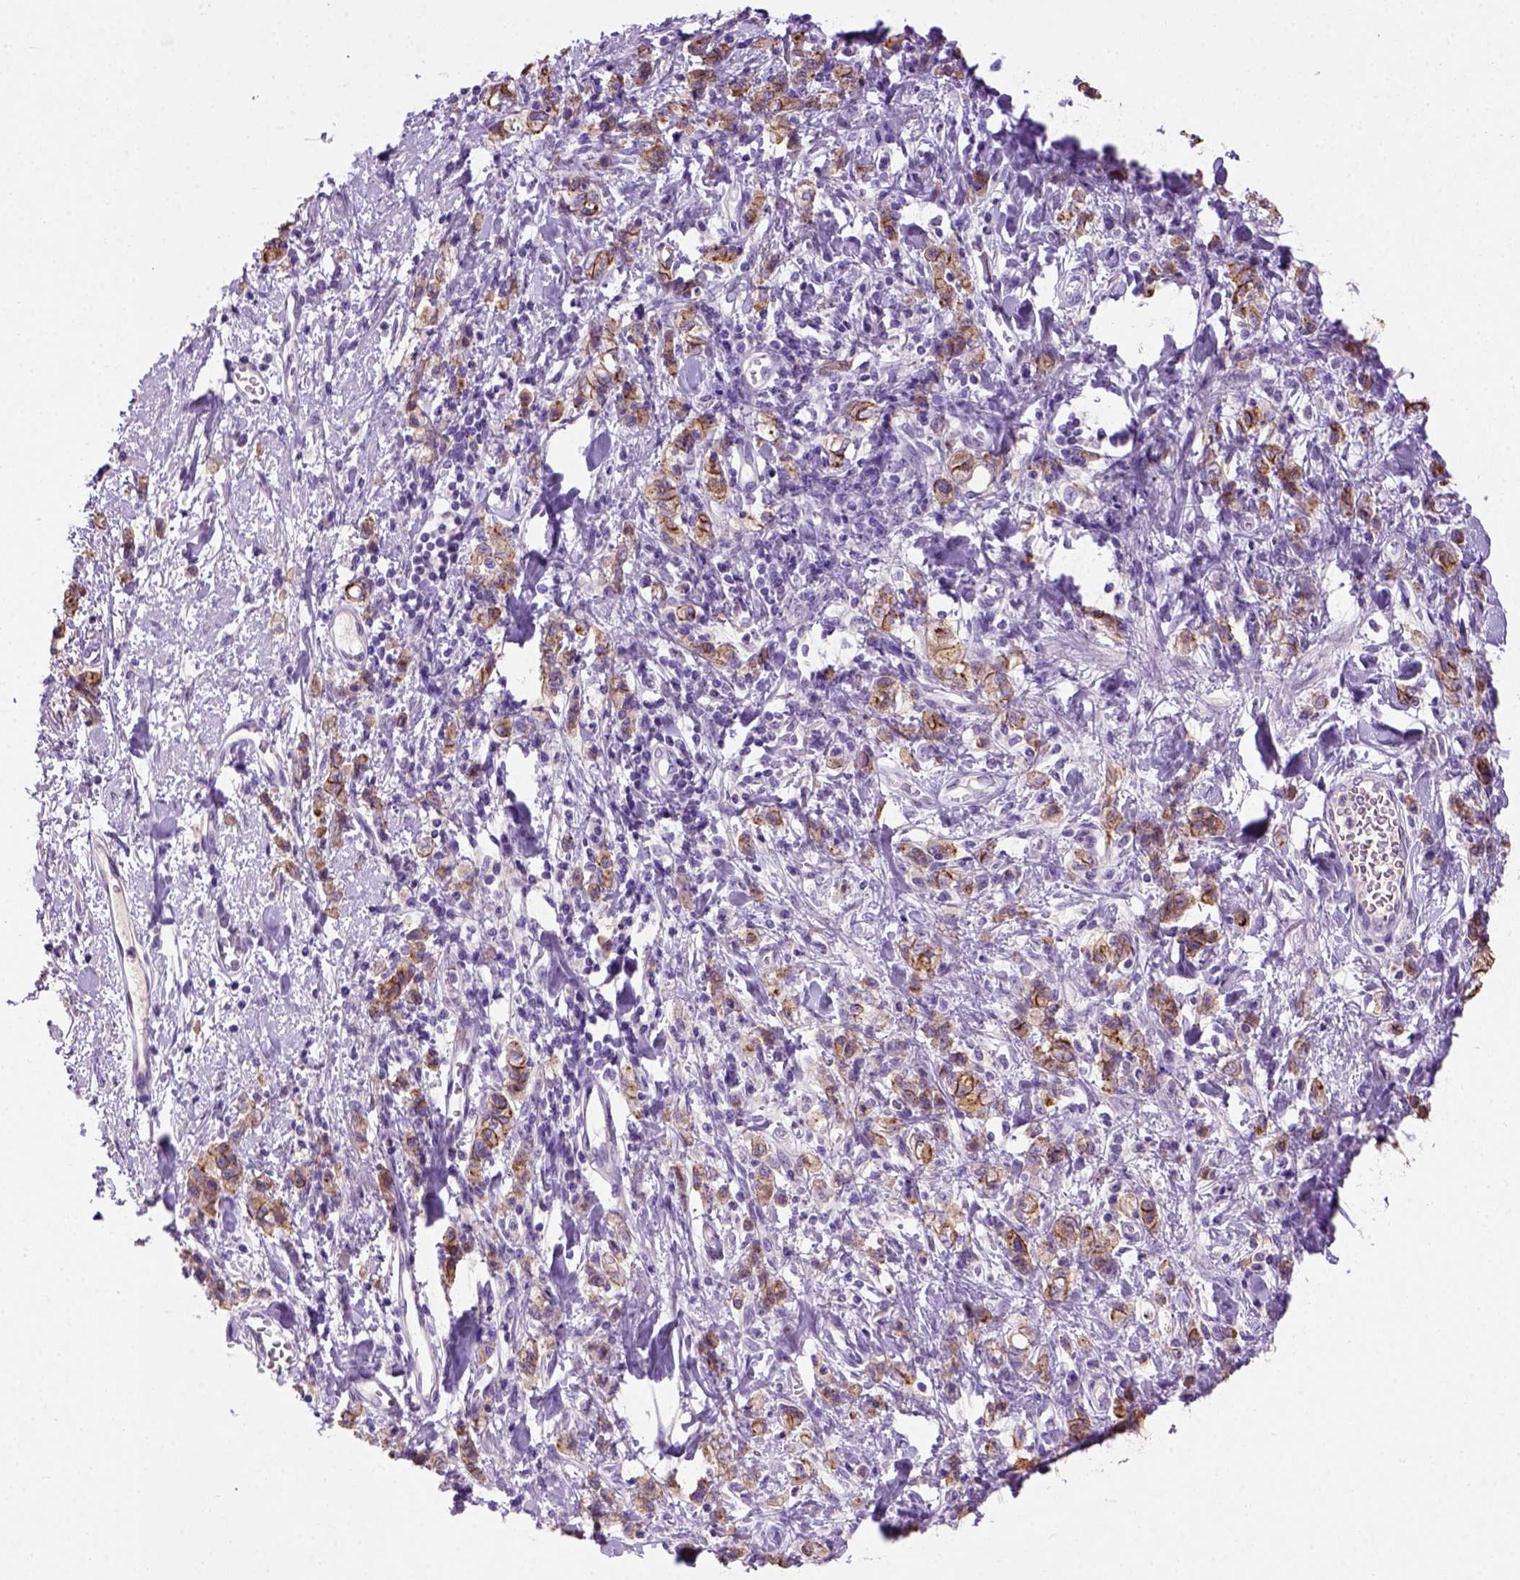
{"staining": {"intensity": "moderate", "quantity": ">75%", "location": "cytoplasmic/membranous"}, "tissue": "stomach cancer", "cell_type": "Tumor cells", "image_type": "cancer", "snomed": [{"axis": "morphology", "description": "Adenocarcinoma, NOS"}, {"axis": "topography", "description": "Stomach"}], "caption": "Immunohistochemistry micrograph of adenocarcinoma (stomach) stained for a protein (brown), which exhibits medium levels of moderate cytoplasmic/membranous positivity in approximately >75% of tumor cells.", "gene": "CDH1", "patient": {"sex": "male", "age": 77}}